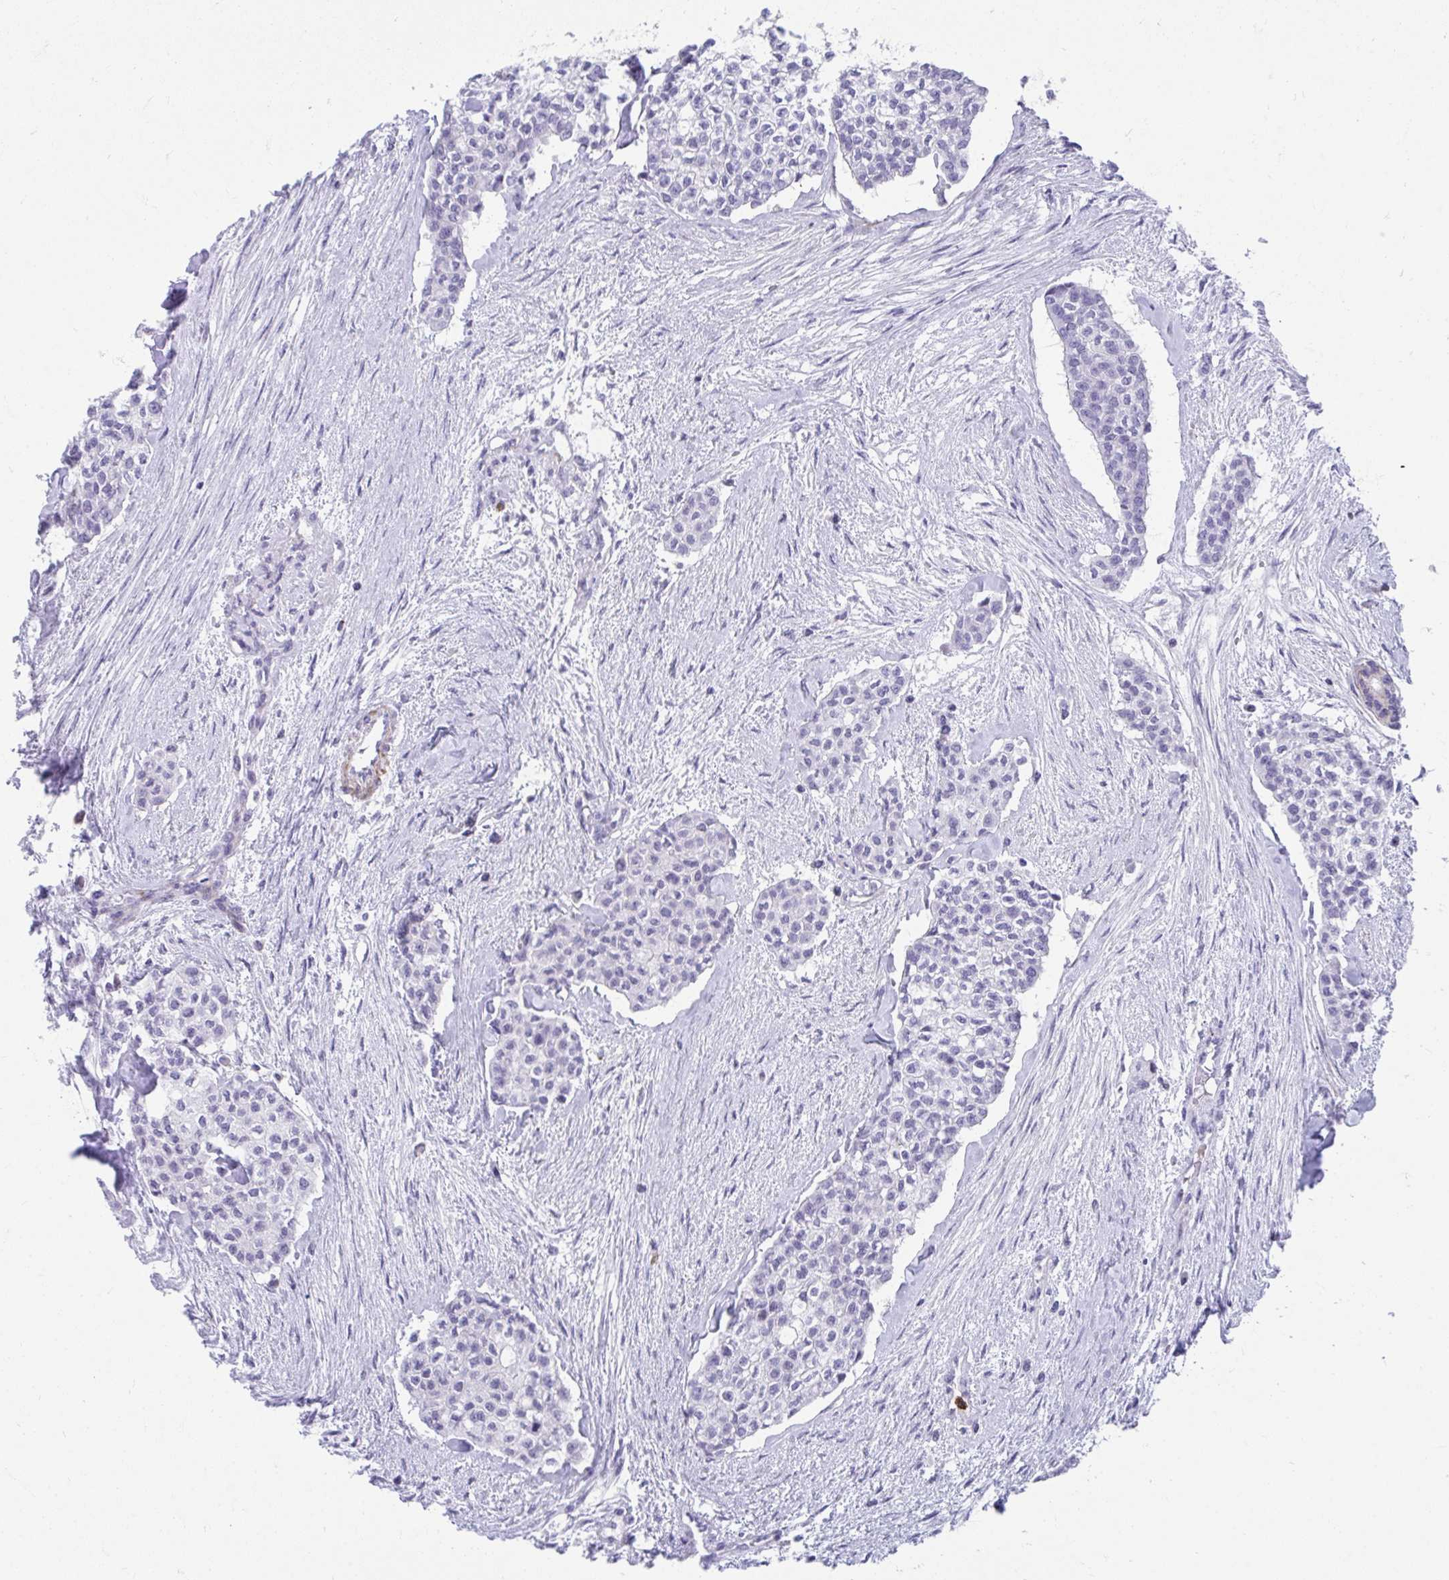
{"staining": {"intensity": "negative", "quantity": "none", "location": "none"}, "tissue": "head and neck cancer", "cell_type": "Tumor cells", "image_type": "cancer", "snomed": [{"axis": "morphology", "description": "Adenocarcinoma, NOS"}, {"axis": "topography", "description": "Head-Neck"}], "caption": "Human head and neck cancer (adenocarcinoma) stained for a protein using immunohistochemistry reveals no positivity in tumor cells.", "gene": "CSTB", "patient": {"sex": "male", "age": 81}}